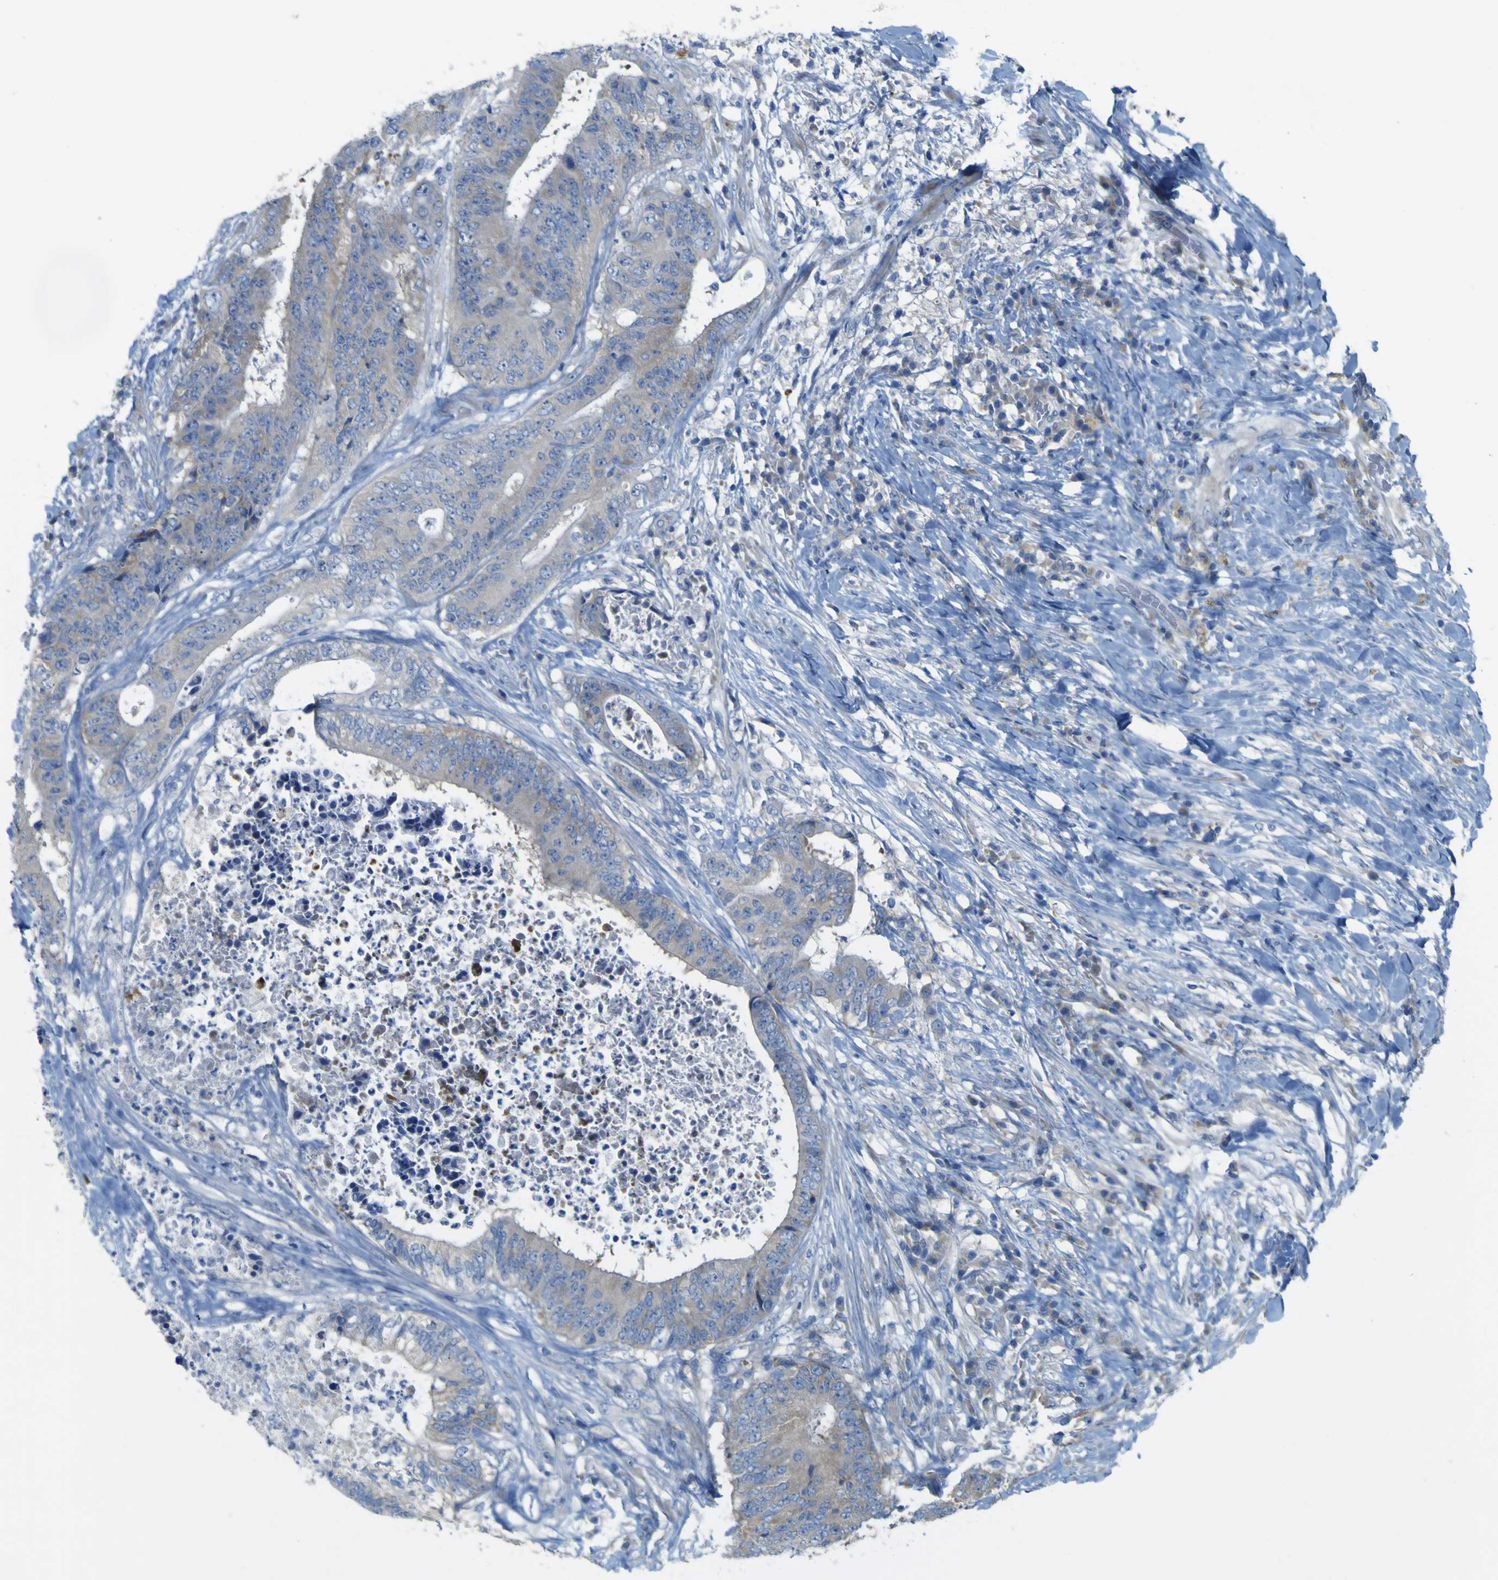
{"staining": {"intensity": "negative", "quantity": "none", "location": "none"}, "tissue": "colorectal cancer", "cell_type": "Tumor cells", "image_type": "cancer", "snomed": [{"axis": "morphology", "description": "Adenocarcinoma, NOS"}, {"axis": "topography", "description": "Rectum"}], "caption": "The photomicrograph demonstrates no staining of tumor cells in colorectal cancer. (DAB immunohistochemistry (IHC) visualized using brightfield microscopy, high magnification).", "gene": "MYEOV", "patient": {"sex": "male", "age": 72}}